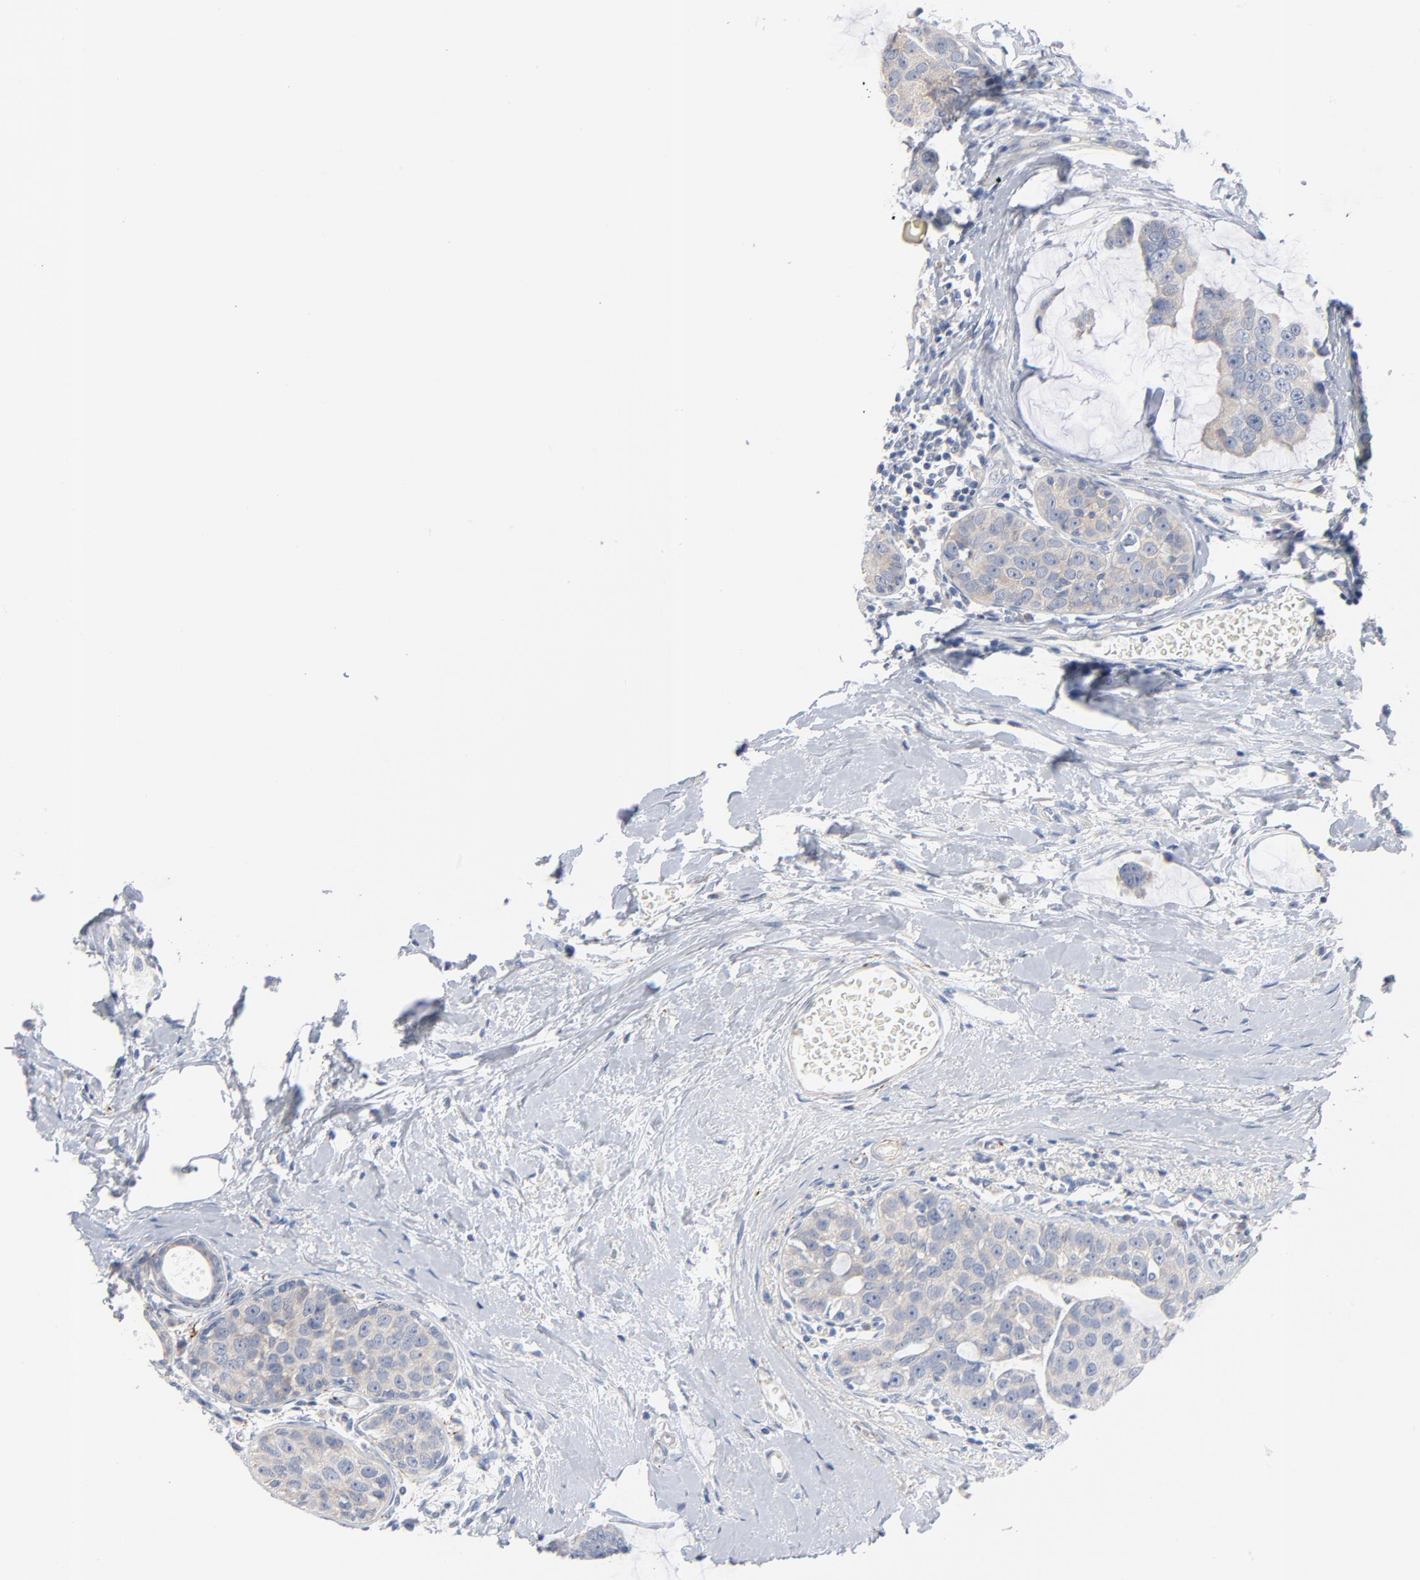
{"staining": {"intensity": "negative", "quantity": "none", "location": "none"}, "tissue": "breast cancer", "cell_type": "Tumor cells", "image_type": "cancer", "snomed": [{"axis": "morphology", "description": "Normal tissue, NOS"}, {"axis": "morphology", "description": "Duct carcinoma"}, {"axis": "topography", "description": "Breast"}], "caption": "Immunohistochemistry (IHC) photomicrograph of breast infiltrating ductal carcinoma stained for a protein (brown), which reveals no staining in tumor cells.", "gene": "IFT43", "patient": {"sex": "female", "age": 50}}